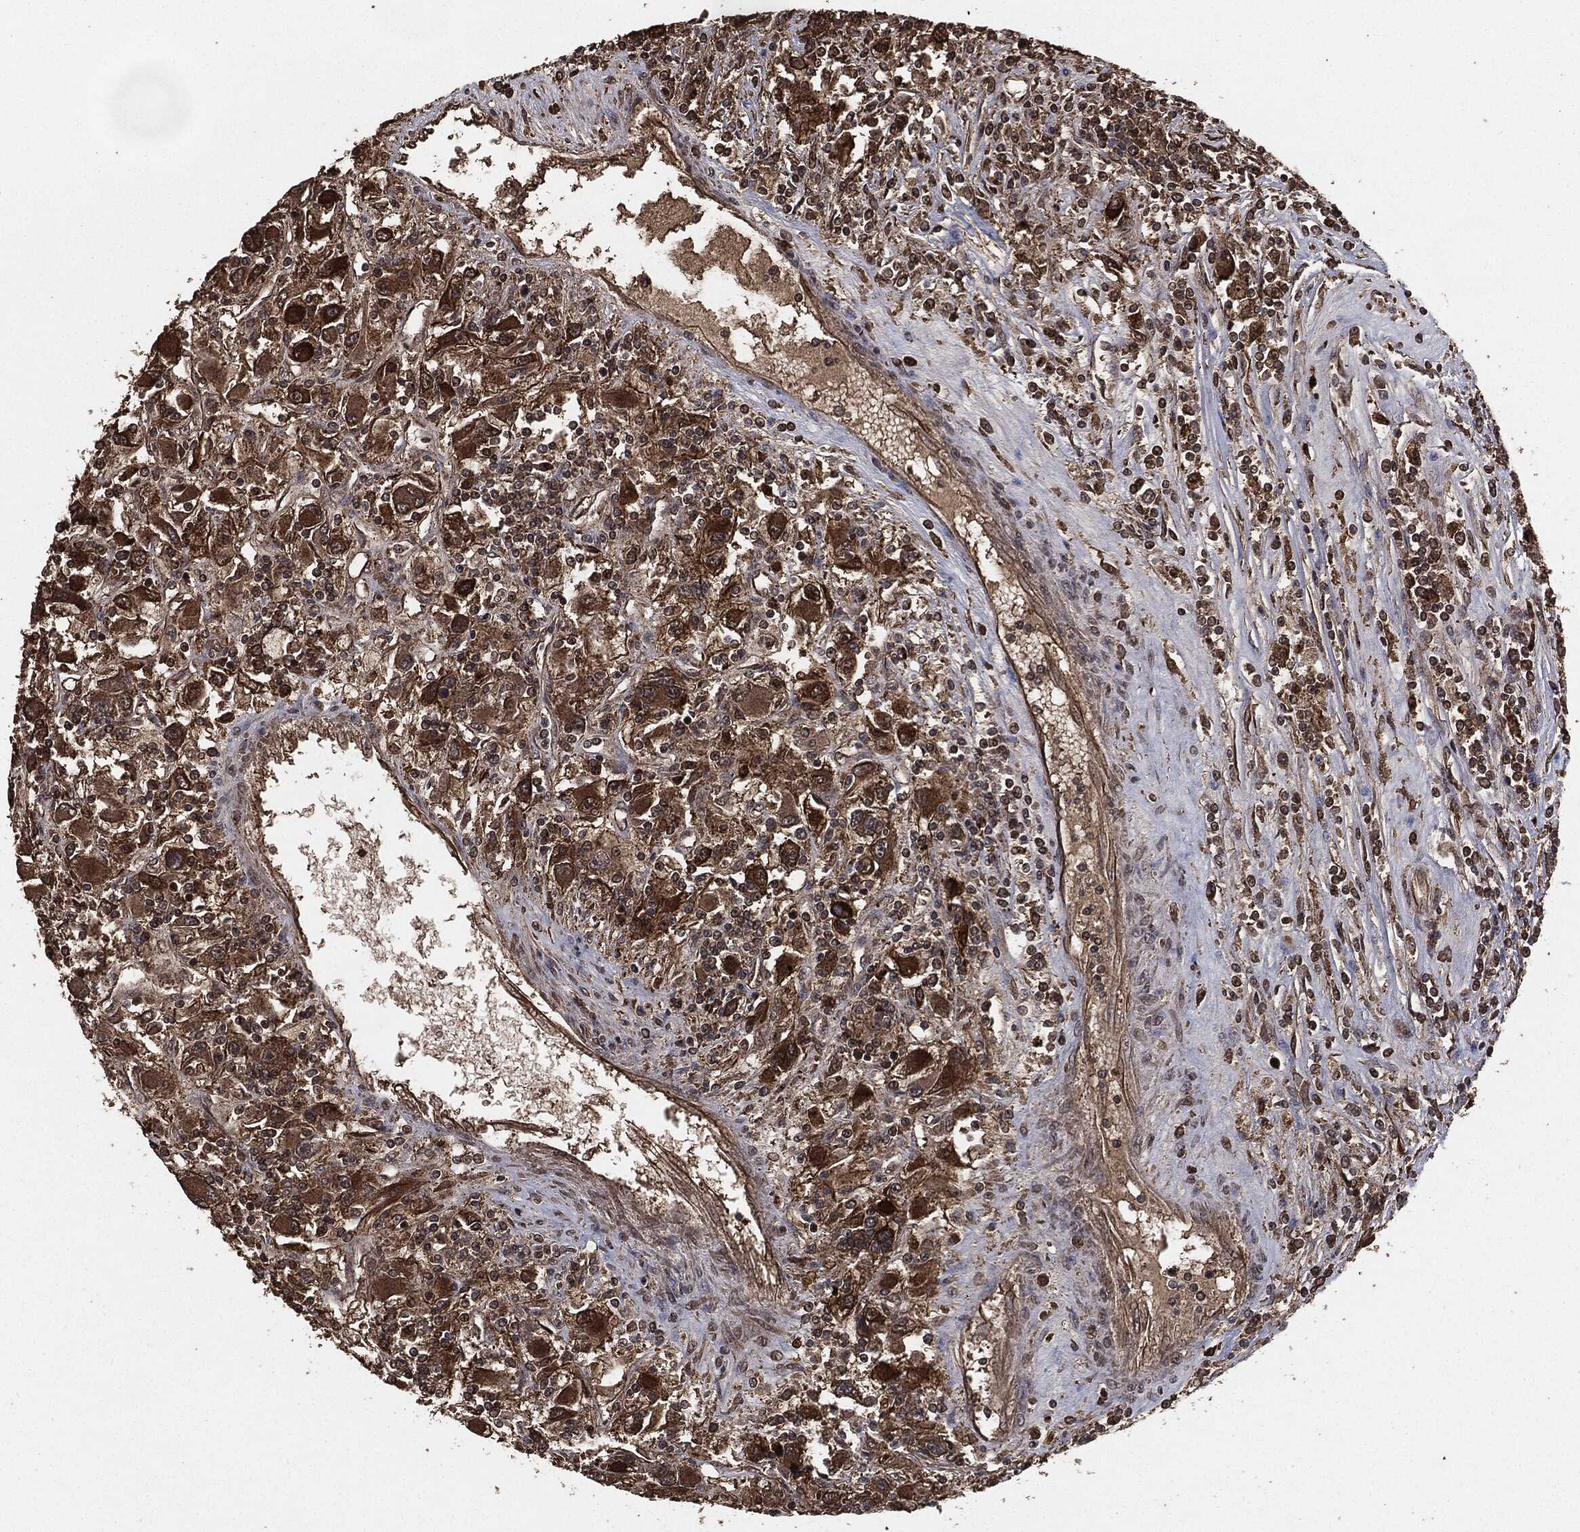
{"staining": {"intensity": "strong", "quantity": "25%-75%", "location": "cytoplasmic/membranous"}, "tissue": "renal cancer", "cell_type": "Tumor cells", "image_type": "cancer", "snomed": [{"axis": "morphology", "description": "Adenocarcinoma, NOS"}, {"axis": "topography", "description": "Kidney"}], "caption": "IHC image of neoplastic tissue: human renal adenocarcinoma stained using IHC exhibits high levels of strong protein expression localized specifically in the cytoplasmic/membranous of tumor cells, appearing as a cytoplasmic/membranous brown color.", "gene": "EGFR", "patient": {"sex": "female", "age": 67}}